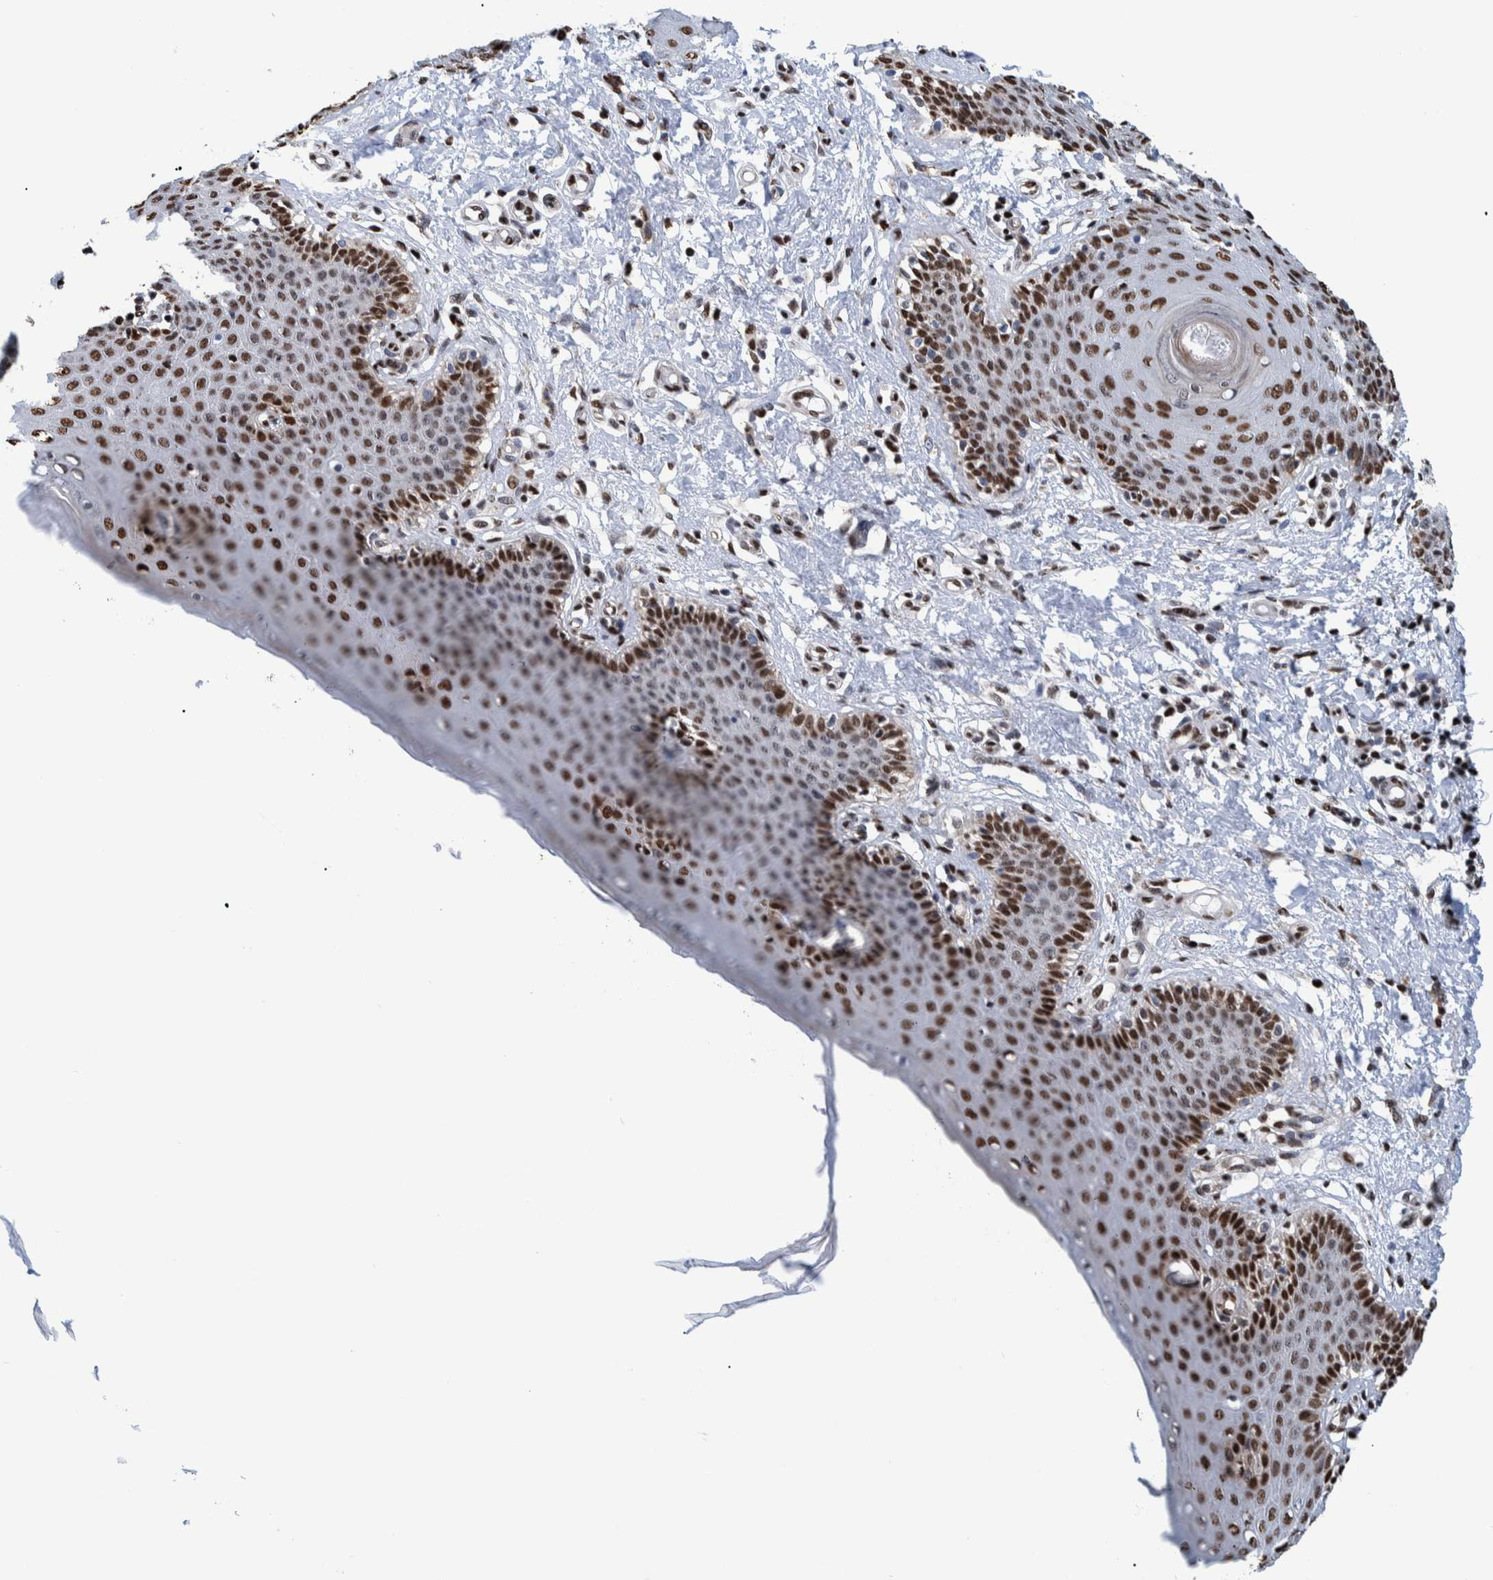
{"staining": {"intensity": "strong", "quantity": ">75%", "location": "nuclear"}, "tissue": "skin", "cell_type": "Epidermal cells", "image_type": "normal", "snomed": [{"axis": "morphology", "description": "Normal tissue, NOS"}, {"axis": "topography", "description": "Vulva"}], "caption": "Immunohistochemistry photomicrograph of benign skin stained for a protein (brown), which displays high levels of strong nuclear staining in approximately >75% of epidermal cells.", "gene": "HEATR9", "patient": {"sex": "female", "age": 66}}